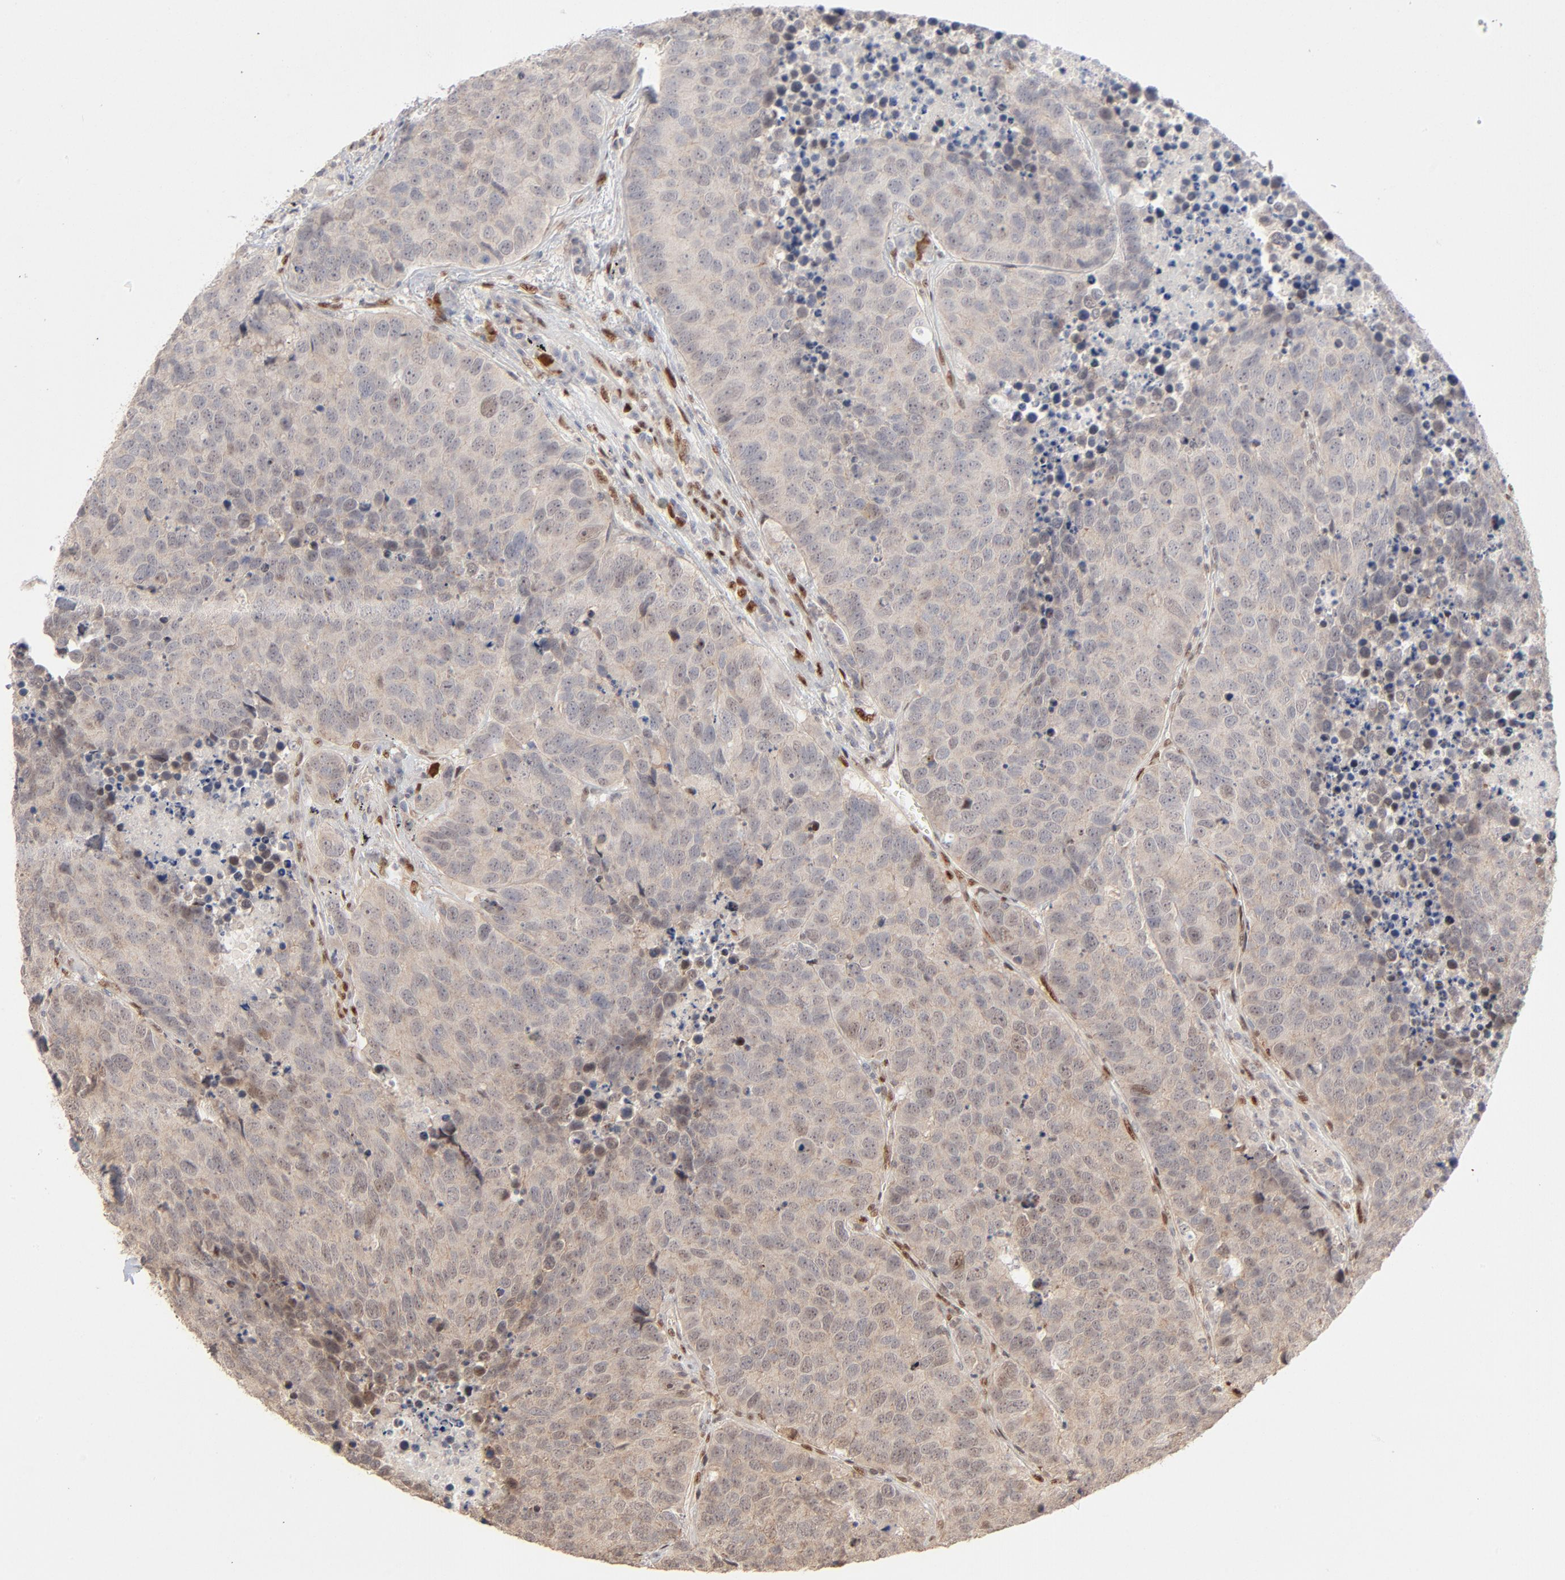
{"staining": {"intensity": "negative", "quantity": "none", "location": "none"}, "tissue": "carcinoid", "cell_type": "Tumor cells", "image_type": "cancer", "snomed": [{"axis": "morphology", "description": "Carcinoid, malignant, NOS"}, {"axis": "topography", "description": "Lung"}], "caption": "Immunohistochemical staining of human carcinoid shows no significant positivity in tumor cells.", "gene": "NFIB", "patient": {"sex": "male", "age": 60}}